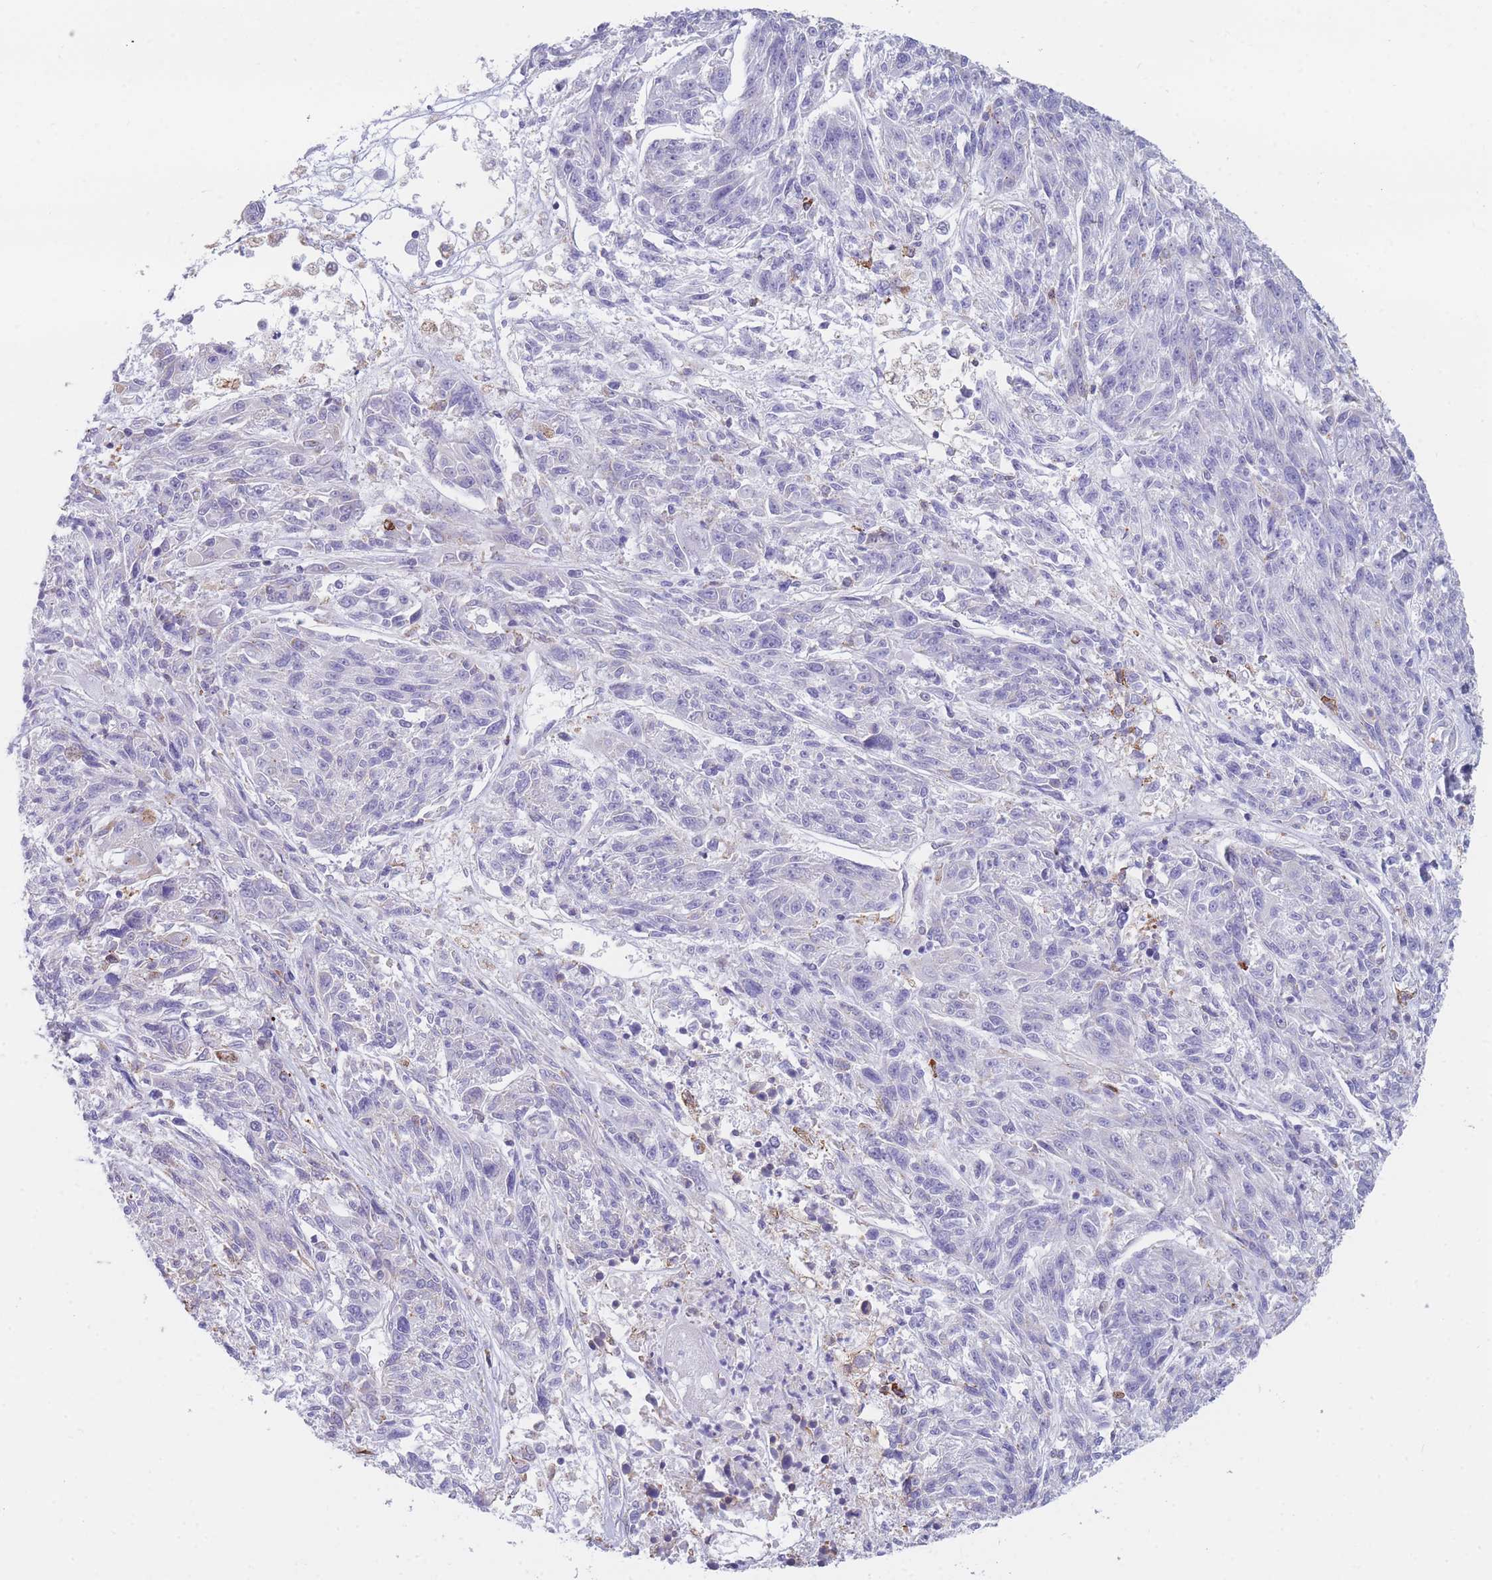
{"staining": {"intensity": "negative", "quantity": "none", "location": "none"}, "tissue": "melanoma", "cell_type": "Tumor cells", "image_type": "cancer", "snomed": [{"axis": "morphology", "description": "Malignant melanoma, NOS"}, {"axis": "topography", "description": "Skin"}], "caption": "This is a micrograph of immunohistochemistry (IHC) staining of malignant melanoma, which shows no staining in tumor cells.", "gene": "XKR8", "patient": {"sex": "male", "age": 53}}